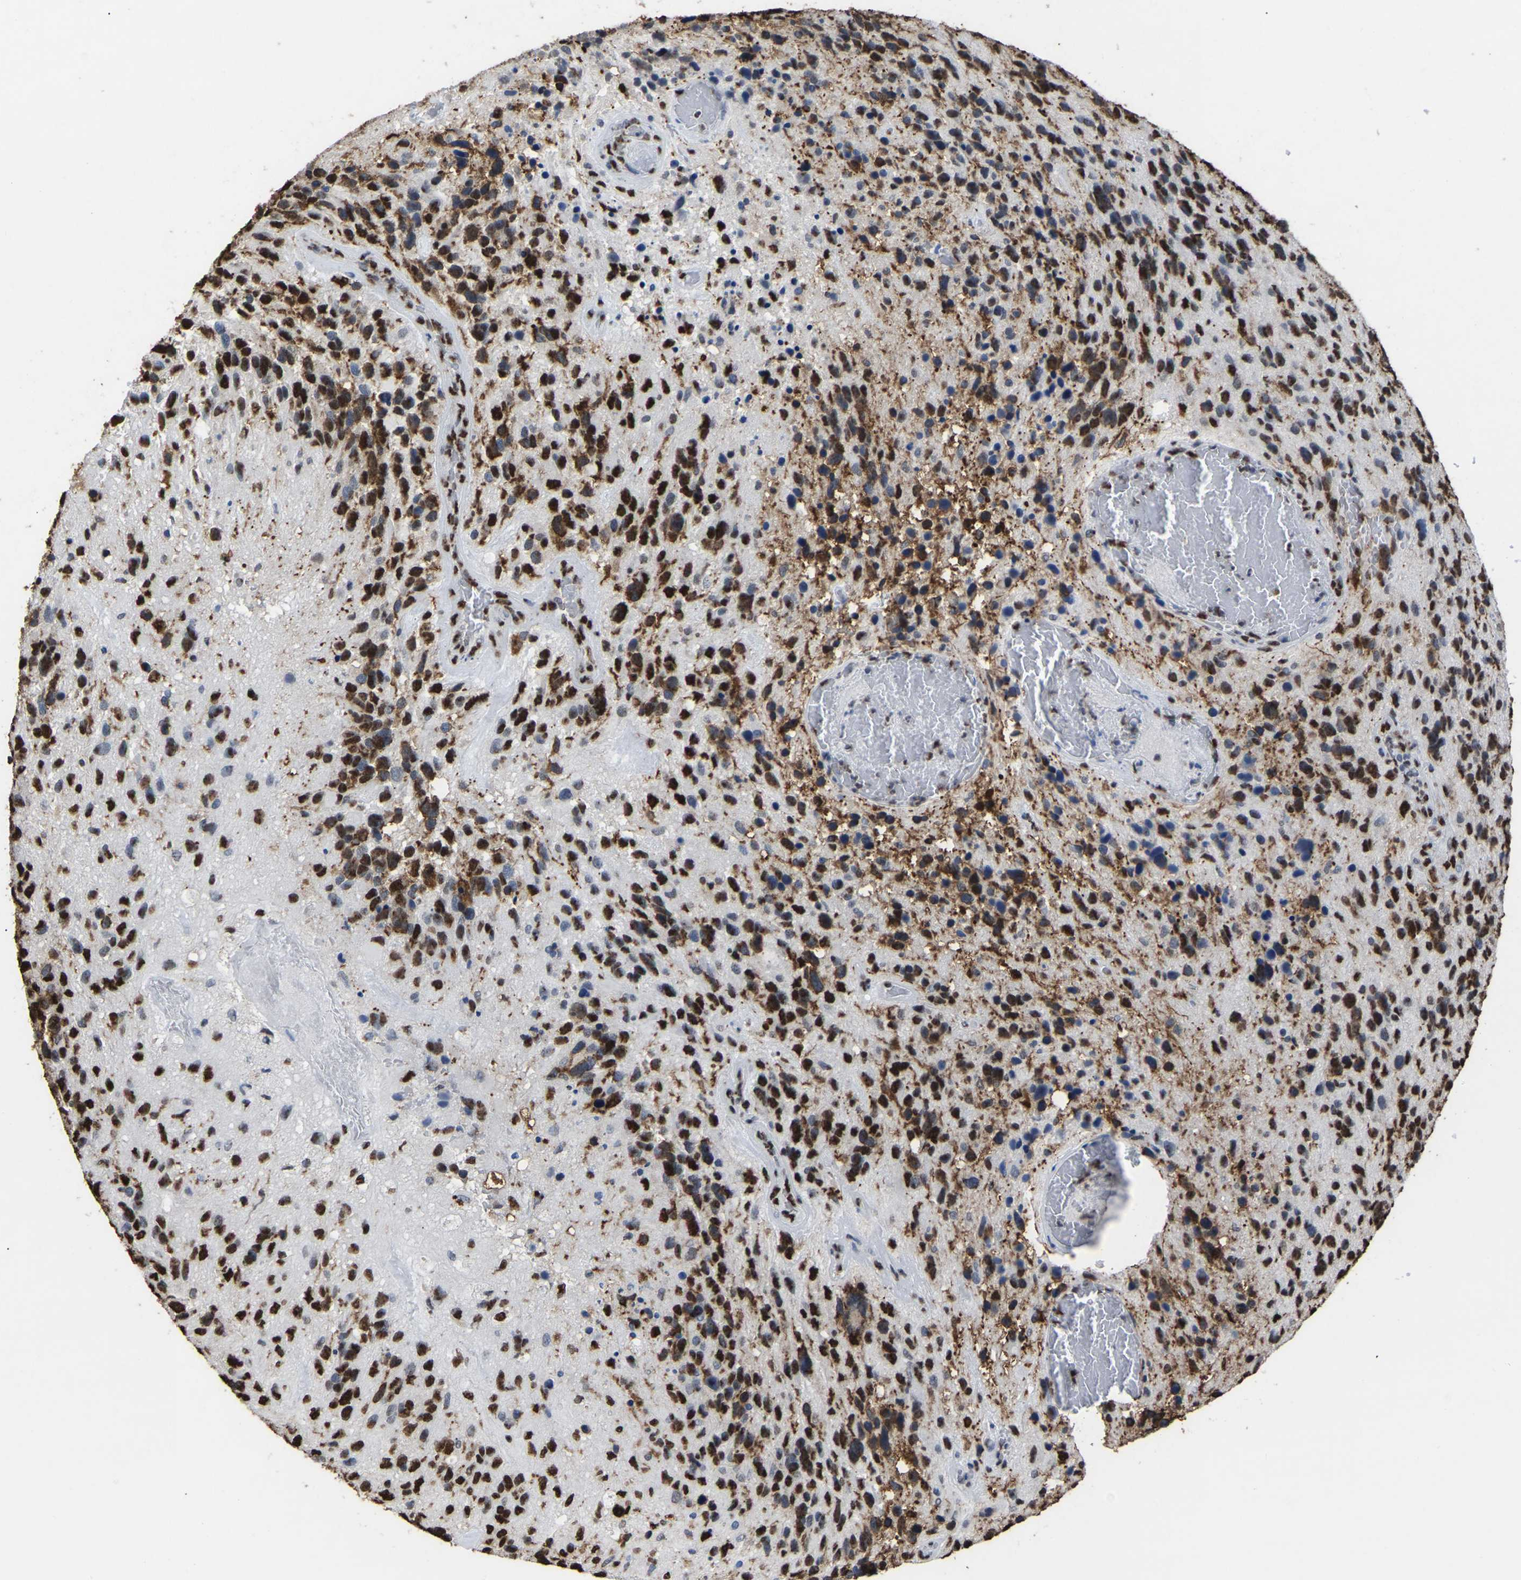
{"staining": {"intensity": "strong", "quantity": ">75%", "location": "nuclear"}, "tissue": "glioma", "cell_type": "Tumor cells", "image_type": "cancer", "snomed": [{"axis": "morphology", "description": "Glioma, malignant, High grade"}, {"axis": "topography", "description": "Brain"}], "caption": "Tumor cells exhibit high levels of strong nuclear positivity in about >75% of cells in human glioma. (Stains: DAB in brown, nuclei in blue, Microscopy: brightfield microscopy at high magnification).", "gene": "RBL2", "patient": {"sex": "female", "age": 58}}